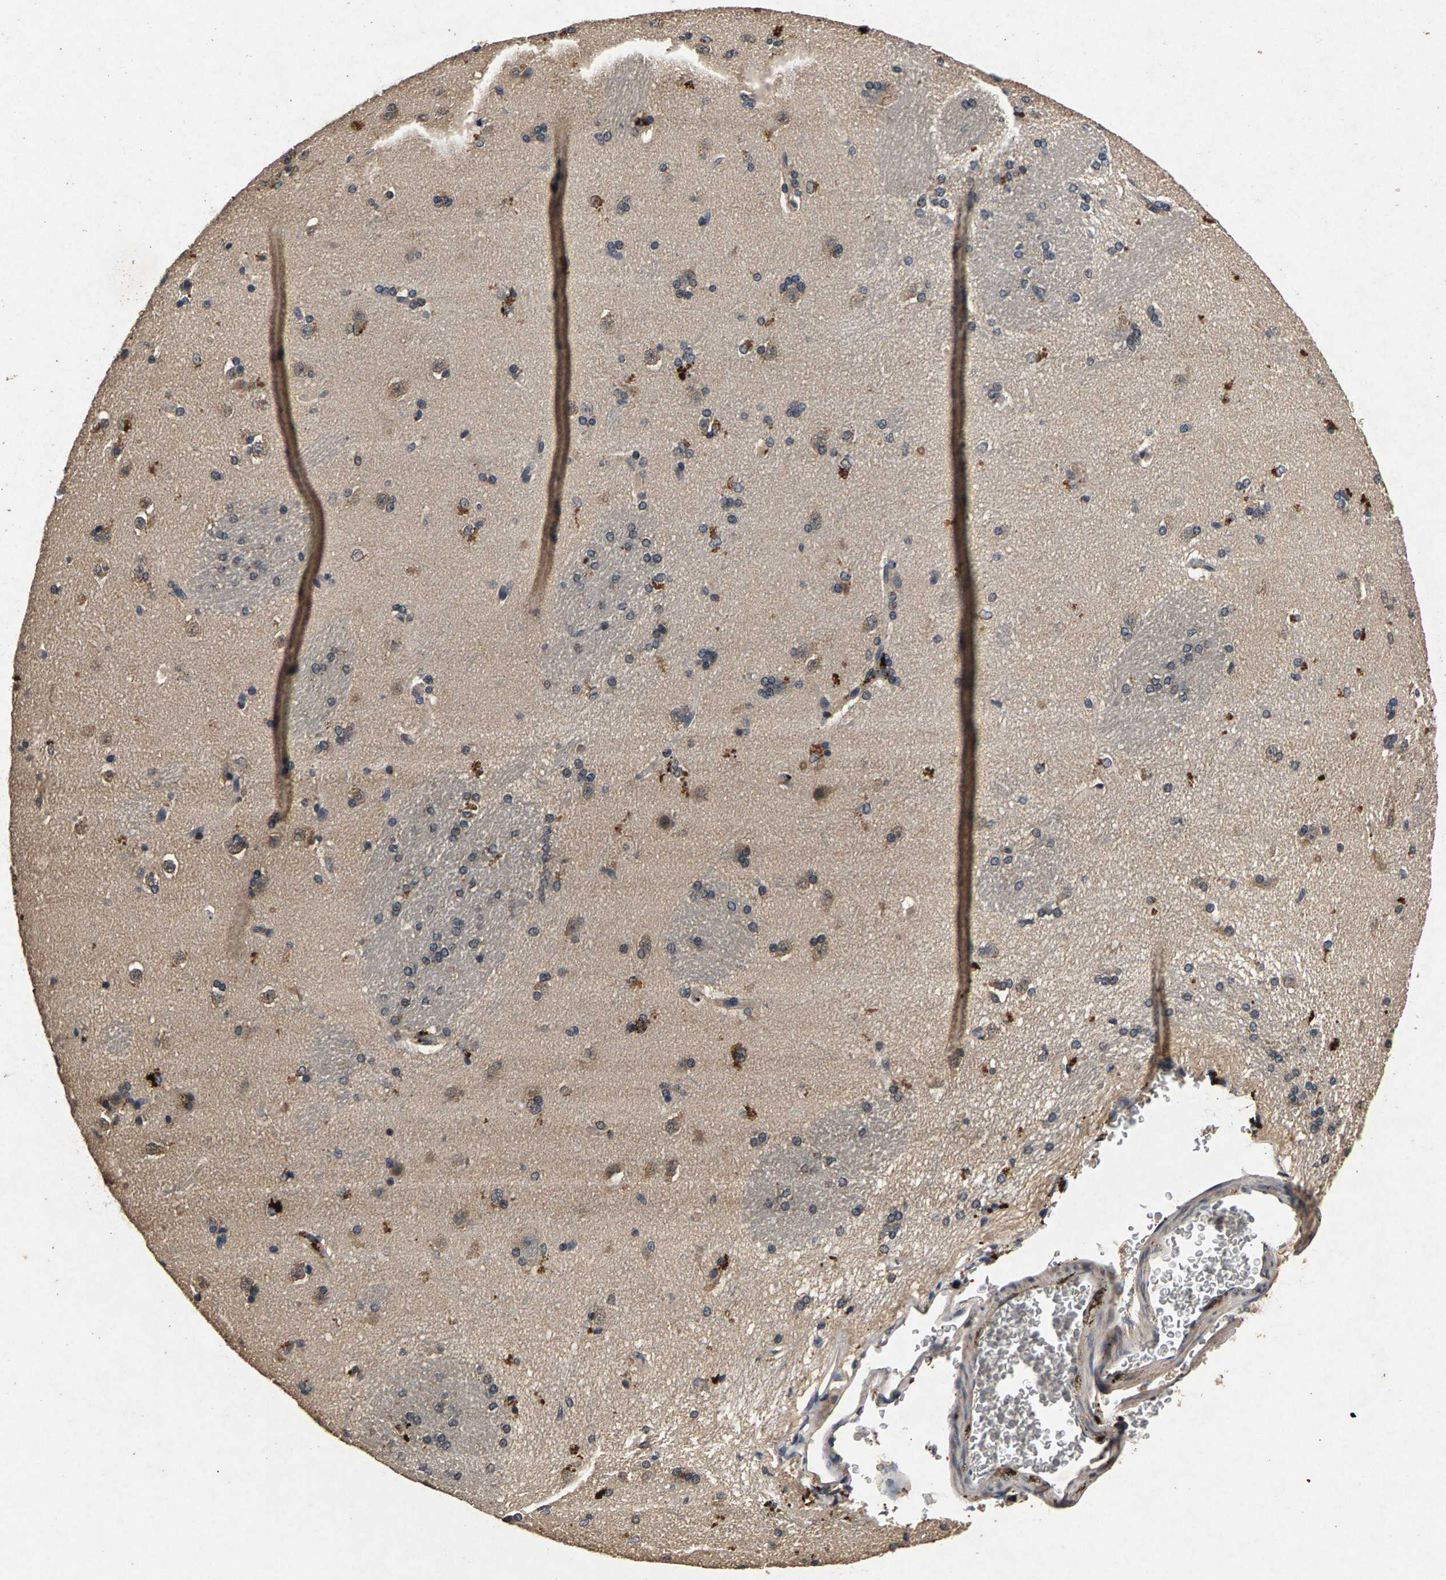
{"staining": {"intensity": "moderate", "quantity": "<25%", "location": "cytoplasmic/membranous"}, "tissue": "caudate", "cell_type": "Glial cells", "image_type": "normal", "snomed": [{"axis": "morphology", "description": "Normal tissue, NOS"}, {"axis": "topography", "description": "Lateral ventricle wall"}], "caption": "IHC micrograph of benign caudate: human caudate stained using IHC shows low levels of moderate protein expression localized specifically in the cytoplasmic/membranous of glial cells, appearing as a cytoplasmic/membranous brown color.", "gene": "PPP1CC", "patient": {"sex": "female", "age": 19}}